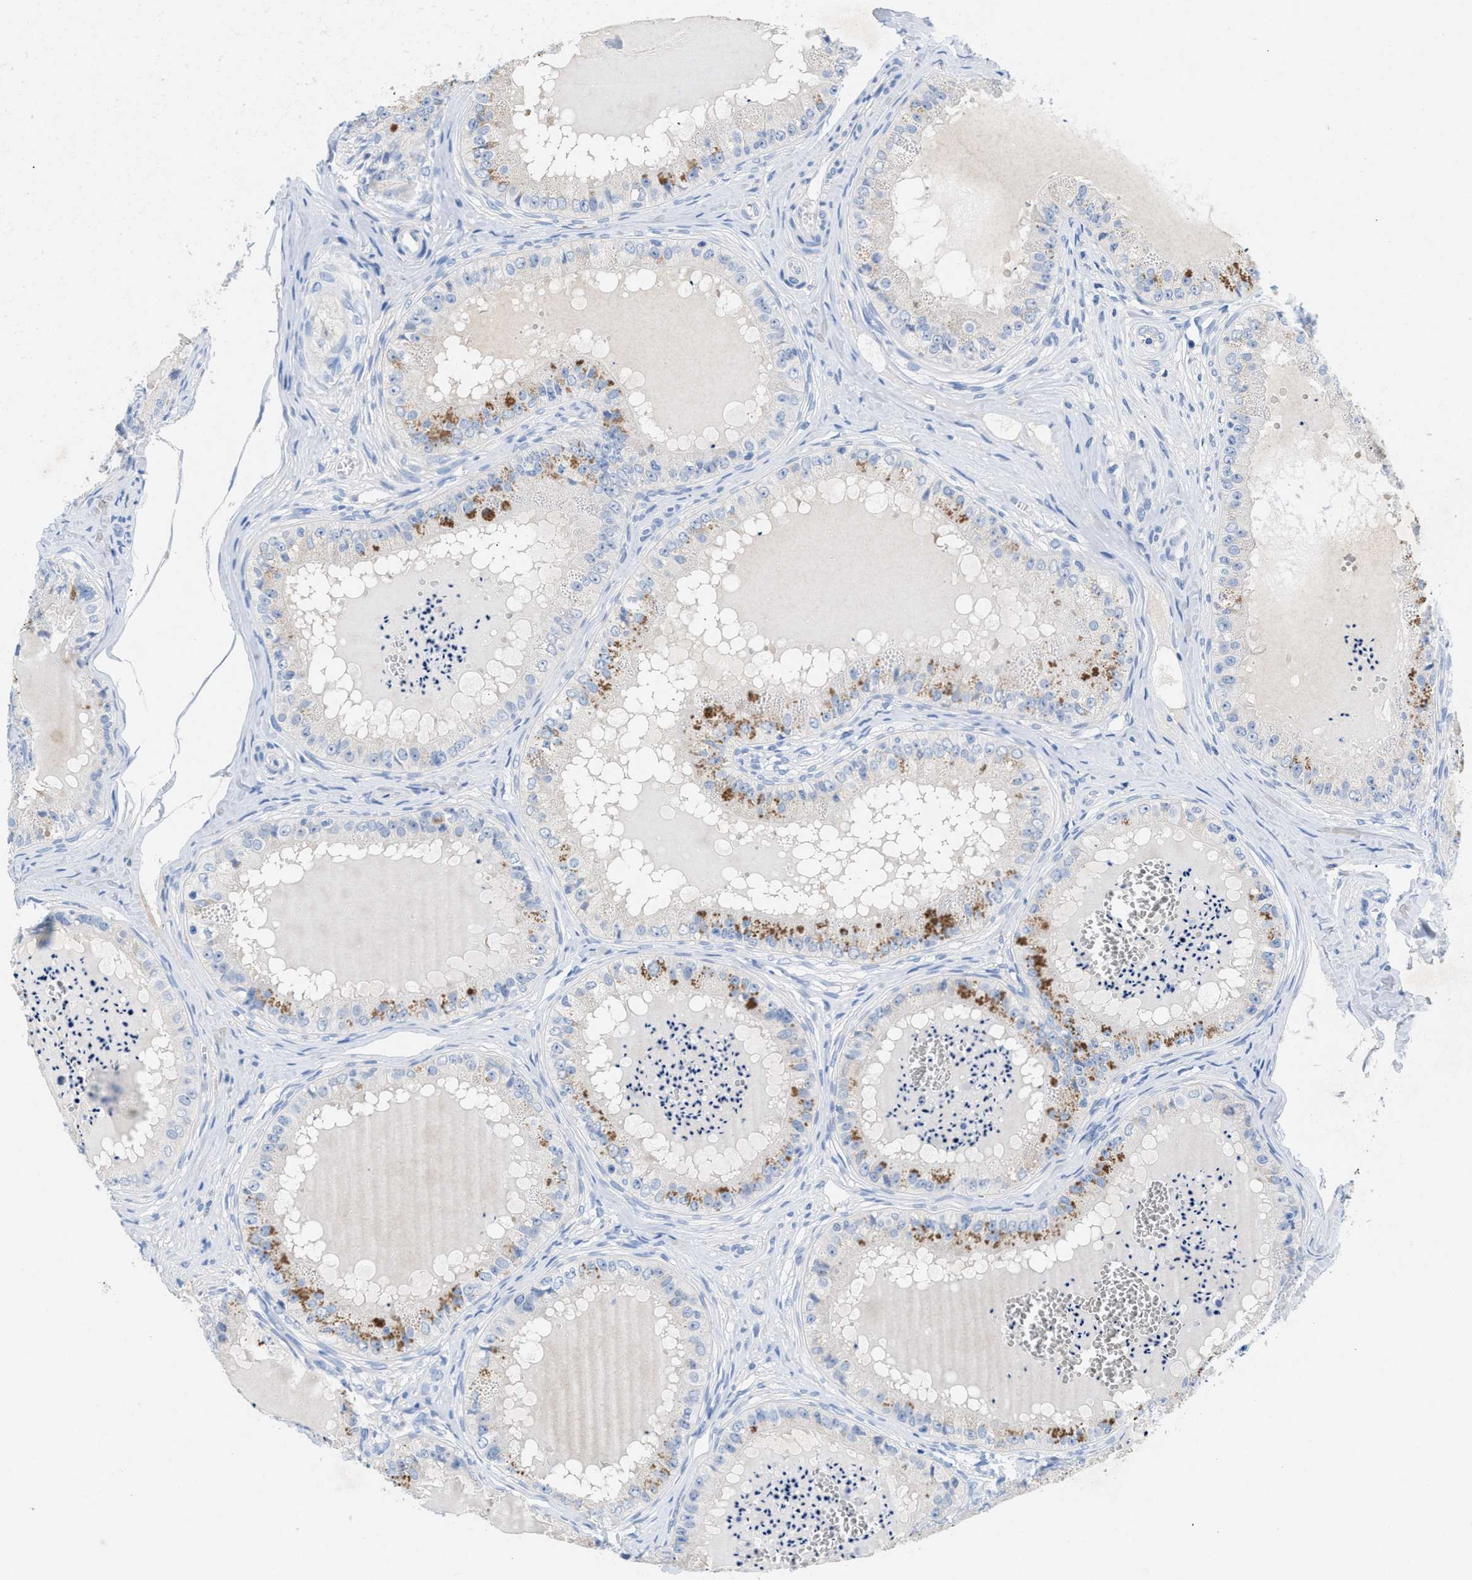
{"staining": {"intensity": "moderate", "quantity": "<25%", "location": "cytoplasmic/membranous"}, "tissue": "epididymis", "cell_type": "Glandular cells", "image_type": "normal", "snomed": [{"axis": "morphology", "description": "Normal tissue, NOS"}, {"axis": "topography", "description": "Epididymis"}], "caption": "IHC (DAB) staining of benign human epididymis demonstrates moderate cytoplasmic/membranous protein positivity in approximately <25% of glandular cells.", "gene": "SLFN13", "patient": {"sex": "male", "age": 31}}